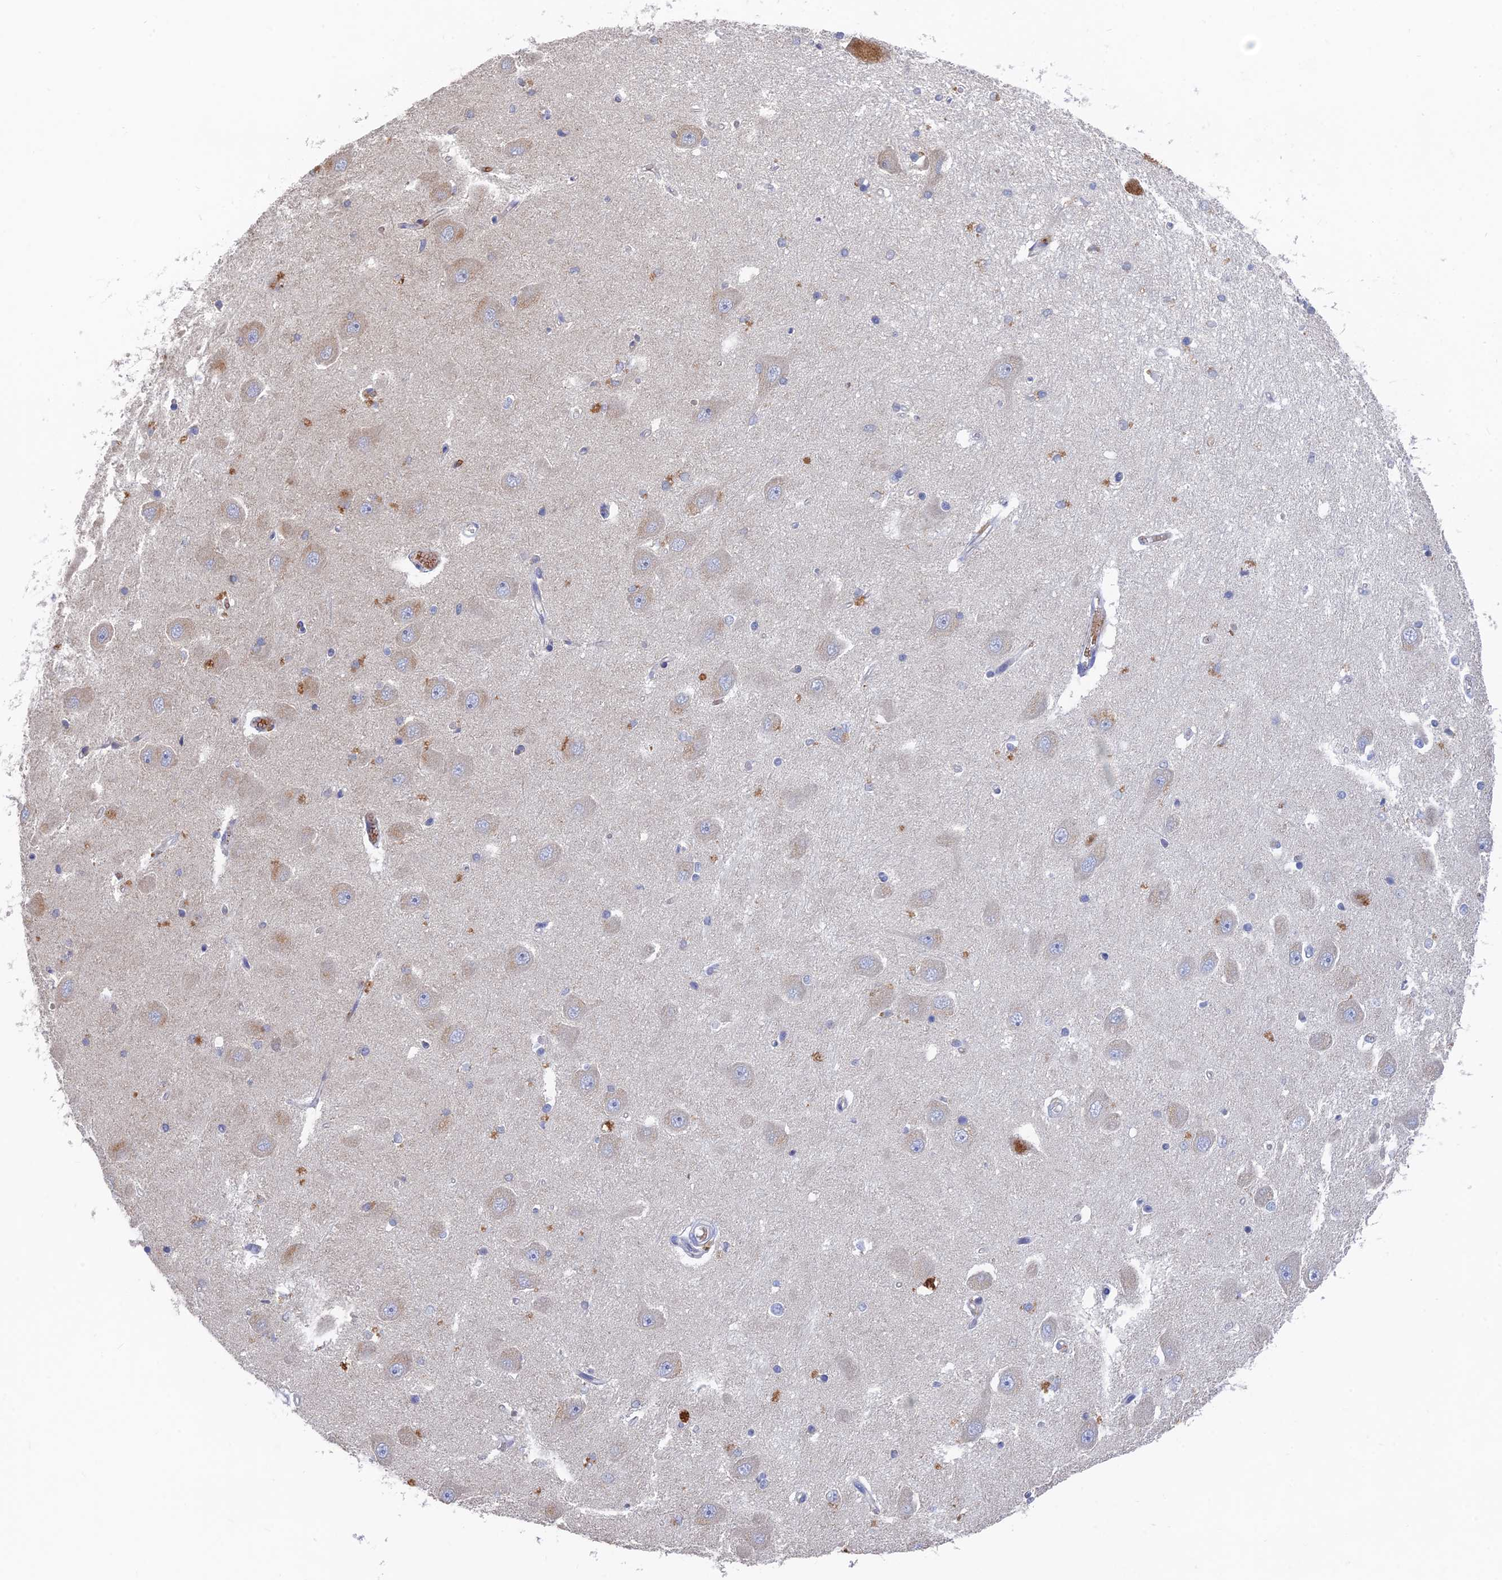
{"staining": {"intensity": "negative", "quantity": "none", "location": "none"}, "tissue": "hippocampus", "cell_type": "Glial cells", "image_type": "normal", "snomed": [{"axis": "morphology", "description": "Normal tissue, NOS"}, {"axis": "topography", "description": "Hippocampus"}], "caption": "IHC of unremarkable human hippocampus displays no positivity in glial cells. Brightfield microscopy of immunohistochemistry stained with DAB (3,3'-diaminobenzidine) (brown) and hematoxylin (blue), captured at high magnification.", "gene": "ARRDC1", "patient": {"sex": "male", "age": 45}}